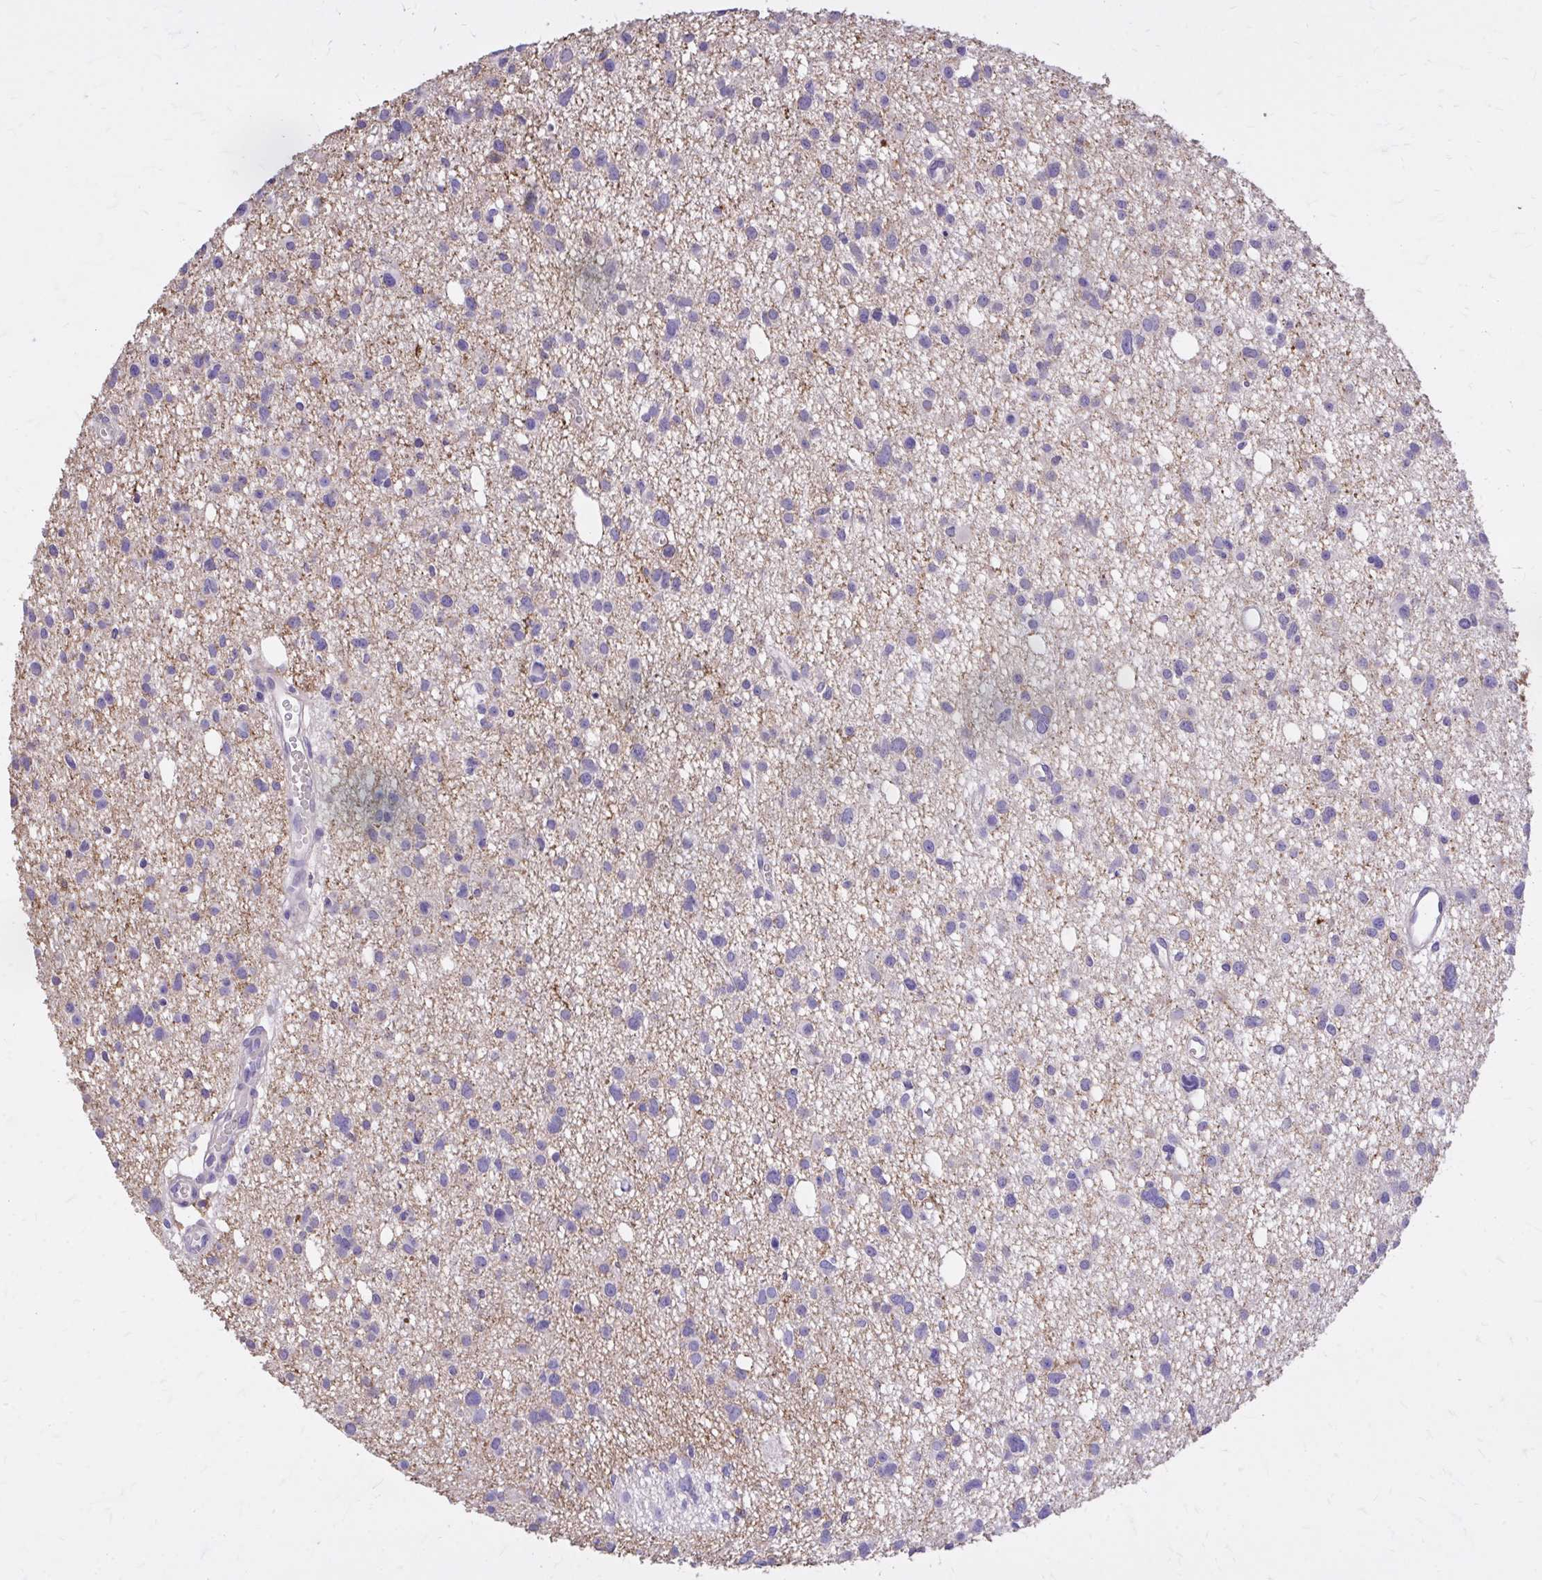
{"staining": {"intensity": "negative", "quantity": "none", "location": "none"}, "tissue": "glioma", "cell_type": "Tumor cells", "image_type": "cancer", "snomed": [{"axis": "morphology", "description": "Glioma, malignant, High grade"}, {"axis": "topography", "description": "Brain"}], "caption": "A high-resolution photomicrograph shows immunohistochemistry staining of malignant high-grade glioma, which displays no significant expression in tumor cells. (Immunohistochemistry, brightfield microscopy, high magnification).", "gene": "EPB41L1", "patient": {"sex": "male", "age": 23}}